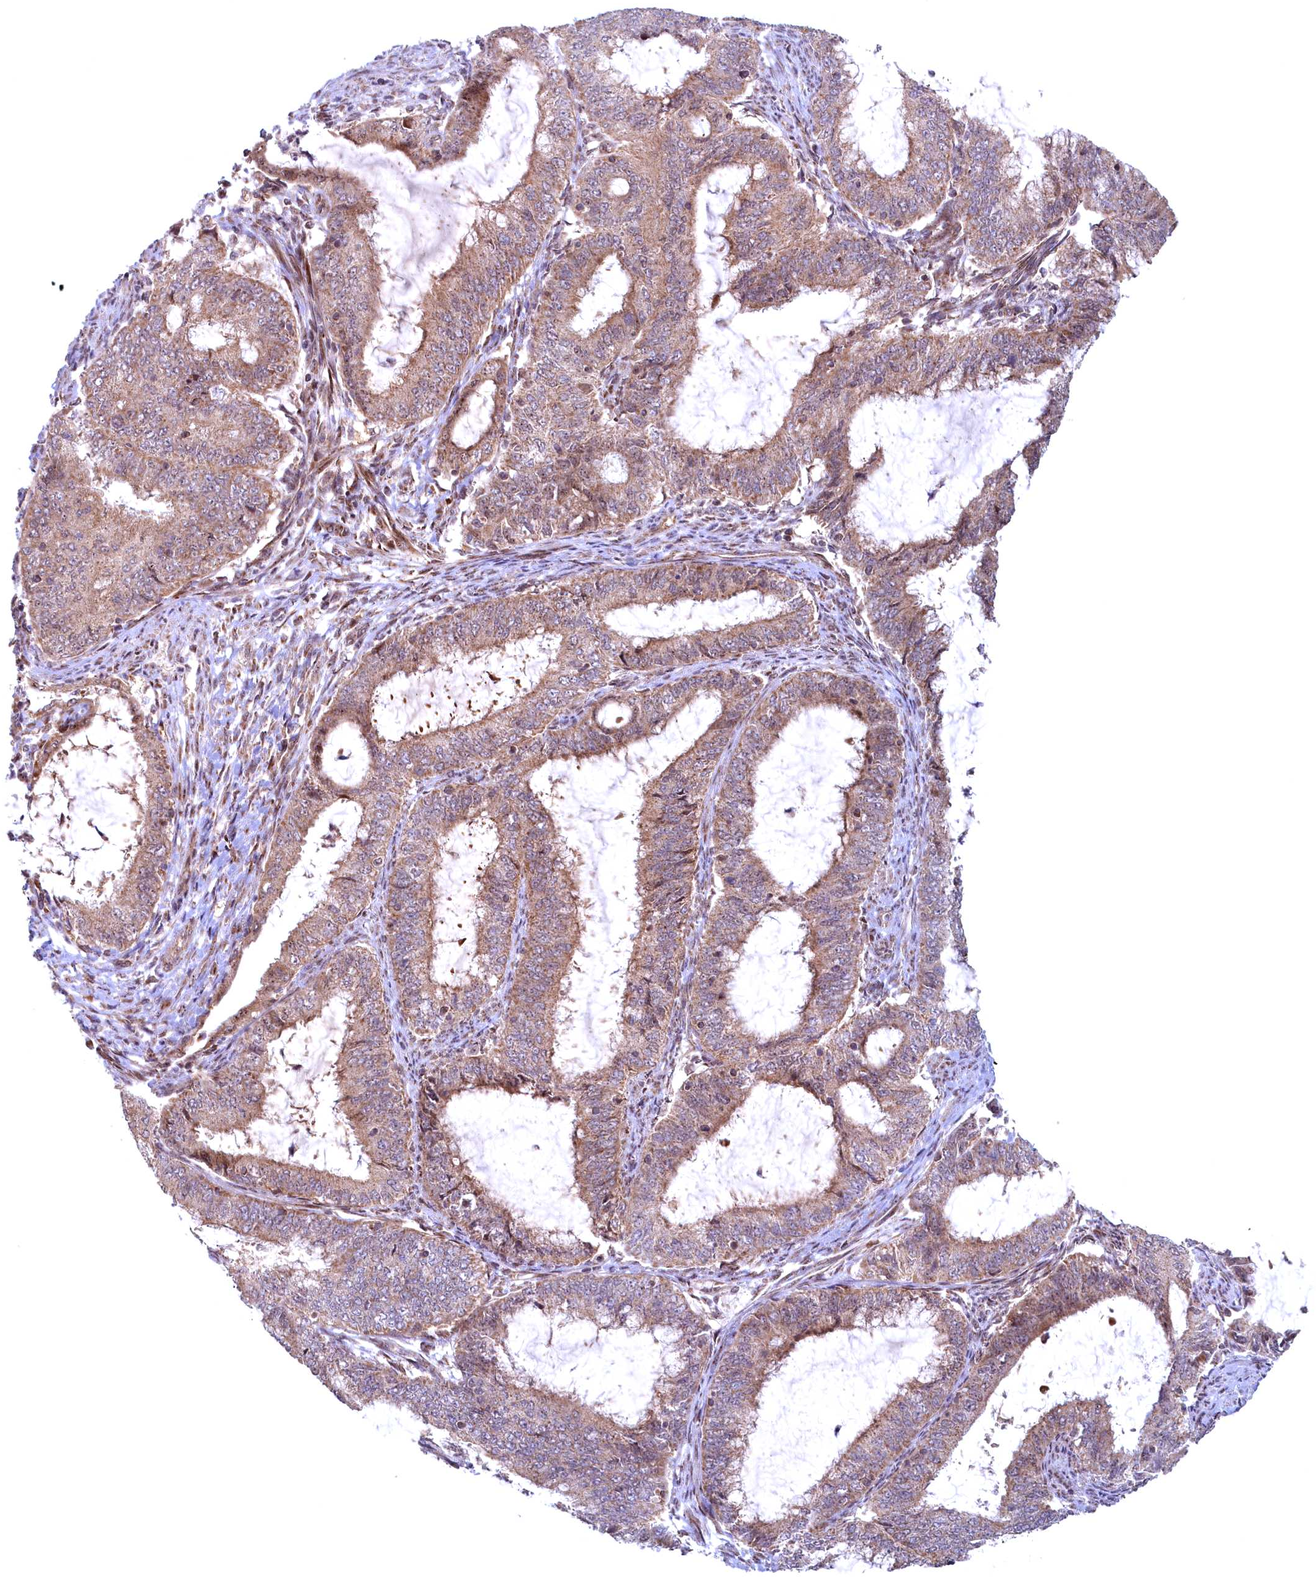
{"staining": {"intensity": "moderate", "quantity": ">75%", "location": "cytoplasmic/membranous"}, "tissue": "endometrial cancer", "cell_type": "Tumor cells", "image_type": "cancer", "snomed": [{"axis": "morphology", "description": "Adenocarcinoma, NOS"}, {"axis": "topography", "description": "Endometrium"}], "caption": "Moderate cytoplasmic/membranous positivity is seen in about >75% of tumor cells in endometrial cancer (adenocarcinoma).", "gene": "PLA2G10", "patient": {"sex": "female", "age": 51}}